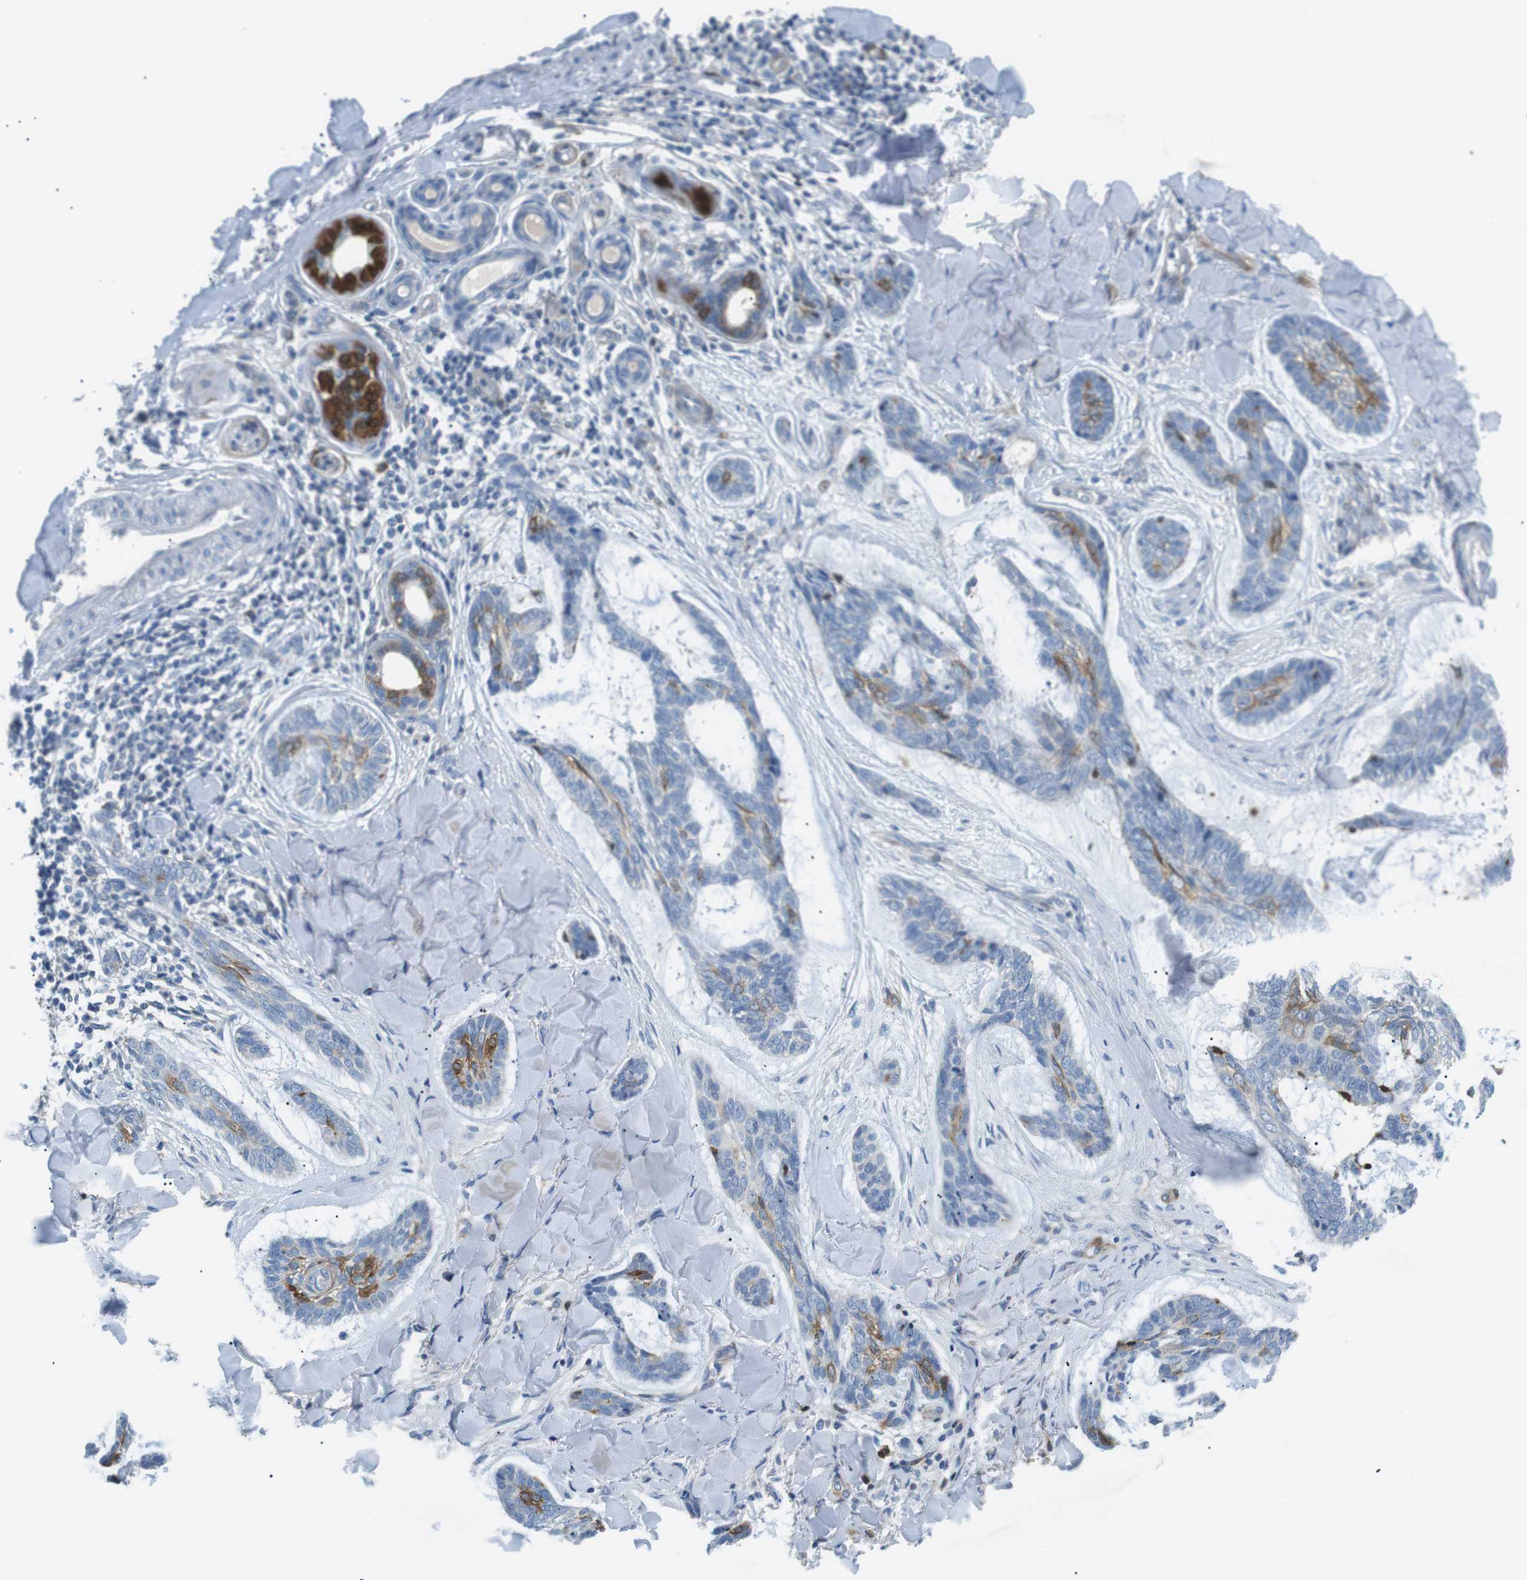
{"staining": {"intensity": "moderate", "quantity": "<25%", "location": "cytoplasmic/membranous"}, "tissue": "skin cancer", "cell_type": "Tumor cells", "image_type": "cancer", "snomed": [{"axis": "morphology", "description": "Basal cell carcinoma"}, {"axis": "topography", "description": "Skin"}], "caption": "Protein analysis of skin cancer tissue displays moderate cytoplasmic/membranous staining in approximately <25% of tumor cells. Using DAB (3,3'-diaminobenzidine) (brown) and hematoxylin (blue) stains, captured at high magnification using brightfield microscopy.", "gene": "PHLDA1", "patient": {"sex": "male", "age": 43}}